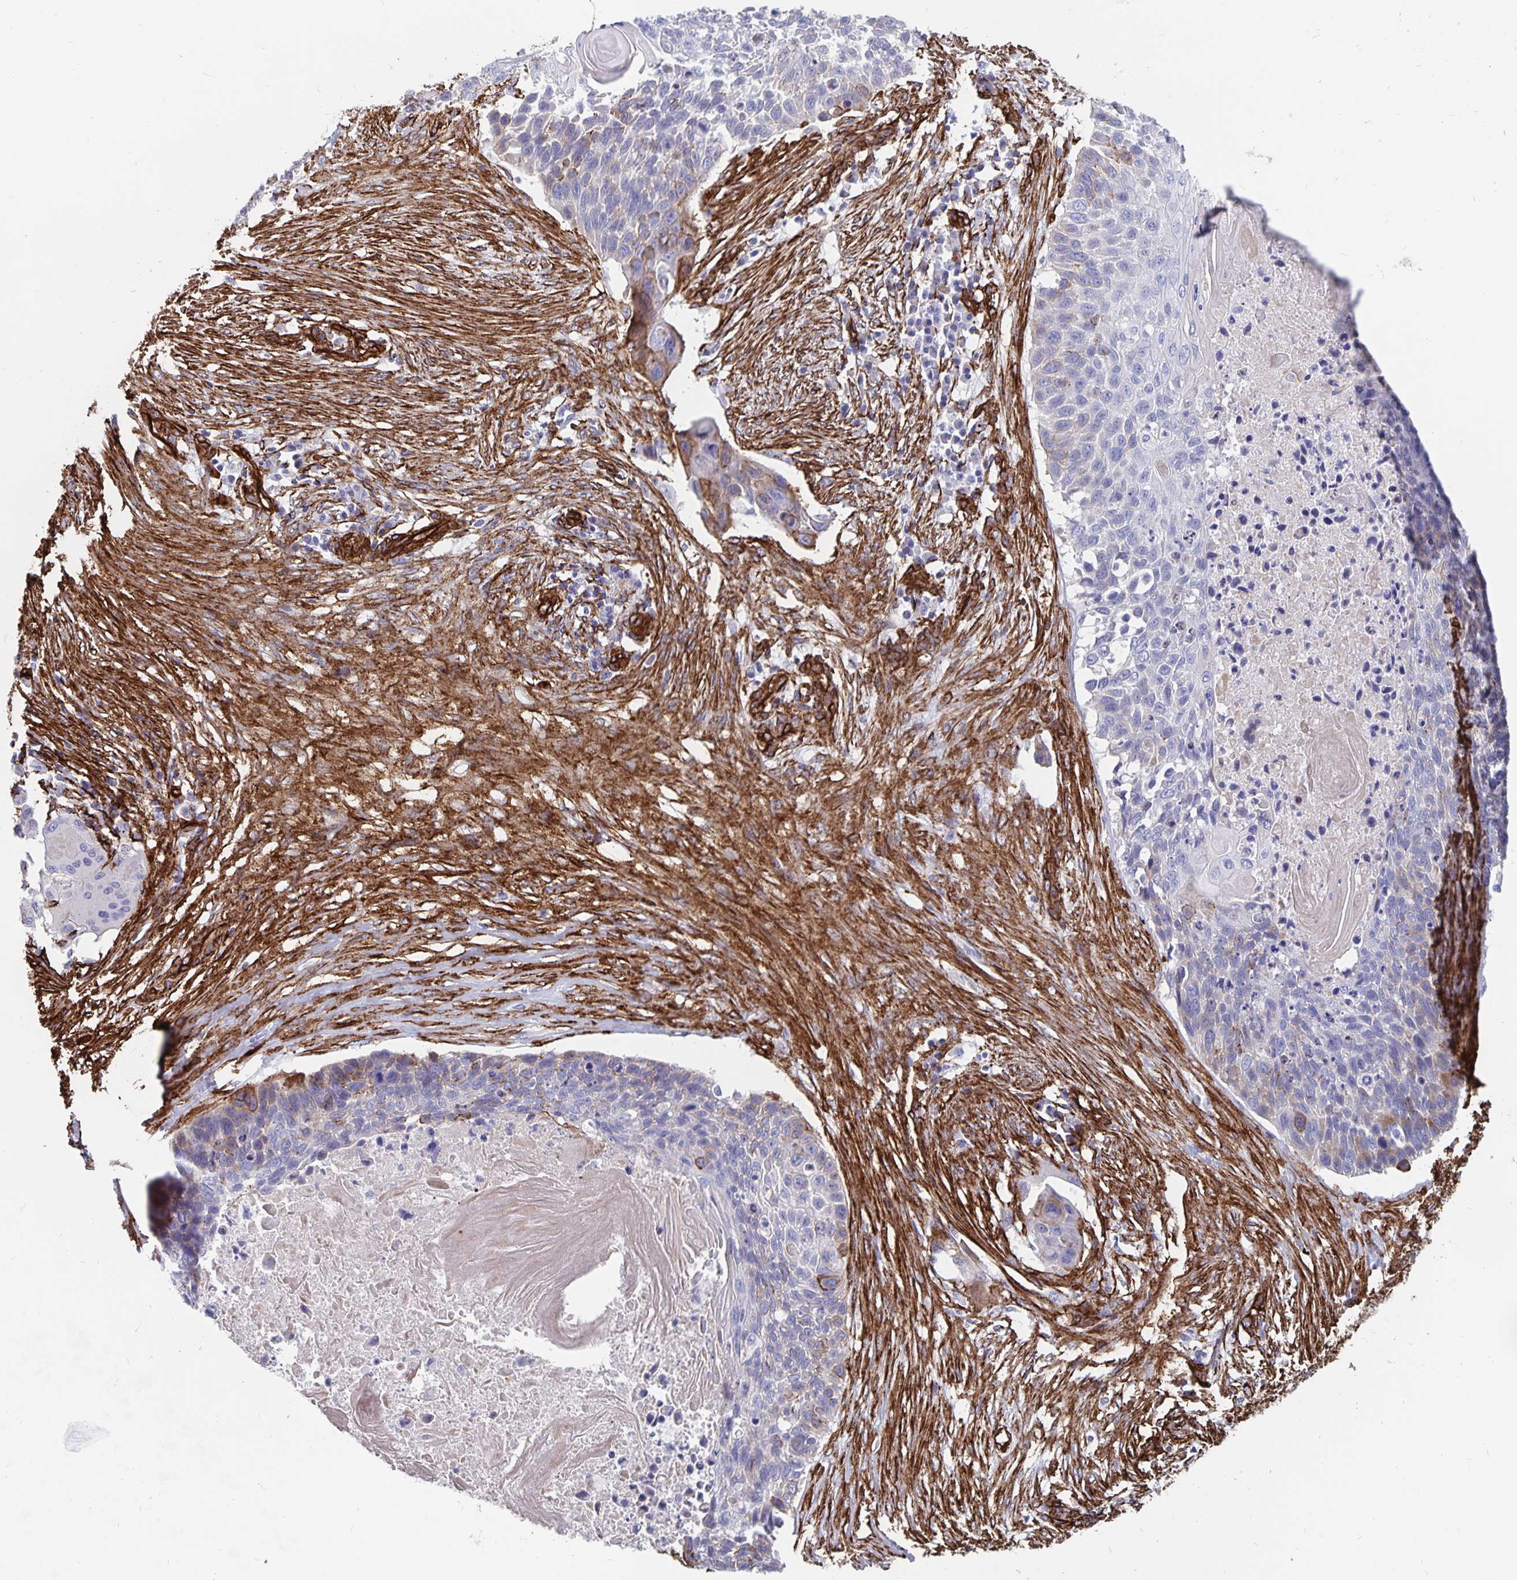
{"staining": {"intensity": "strong", "quantity": "<25%", "location": "cytoplasmic/membranous"}, "tissue": "lung cancer", "cell_type": "Tumor cells", "image_type": "cancer", "snomed": [{"axis": "morphology", "description": "Squamous cell carcinoma, NOS"}, {"axis": "topography", "description": "Lung"}], "caption": "A medium amount of strong cytoplasmic/membranous staining is identified in about <25% of tumor cells in lung cancer (squamous cell carcinoma) tissue.", "gene": "DCHS2", "patient": {"sex": "male", "age": 78}}